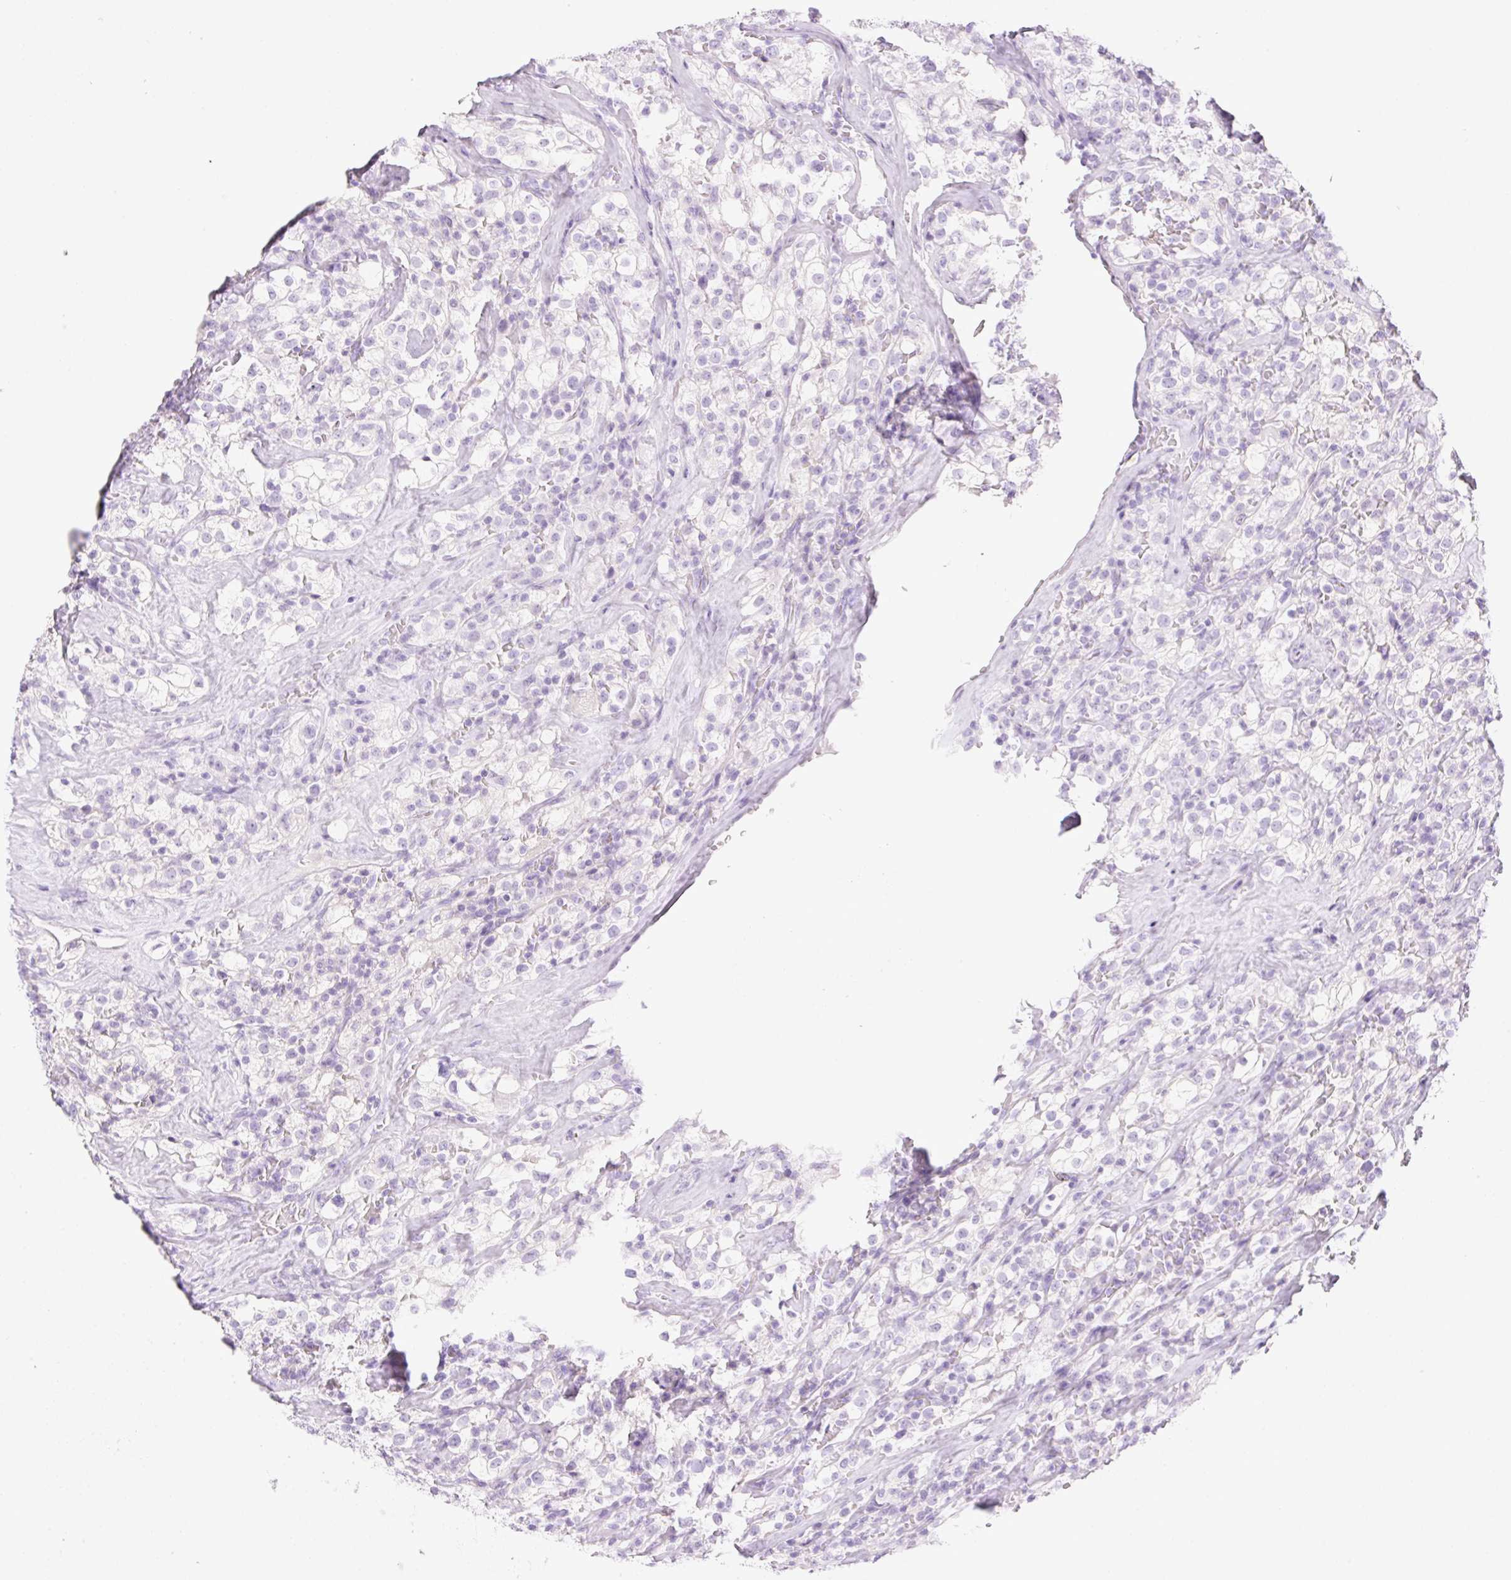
{"staining": {"intensity": "negative", "quantity": "none", "location": "none"}, "tissue": "renal cancer", "cell_type": "Tumor cells", "image_type": "cancer", "snomed": [{"axis": "morphology", "description": "Adenocarcinoma, NOS"}, {"axis": "topography", "description": "Kidney"}], "caption": "Renal cancer (adenocarcinoma) was stained to show a protein in brown. There is no significant expression in tumor cells. Brightfield microscopy of immunohistochemistry (IHC) stained with DAB (brown) and hematoxylin (blue), captured at high magnification.", "gene": "PALM3", "patient": {"sex": "female", "age": 74}}